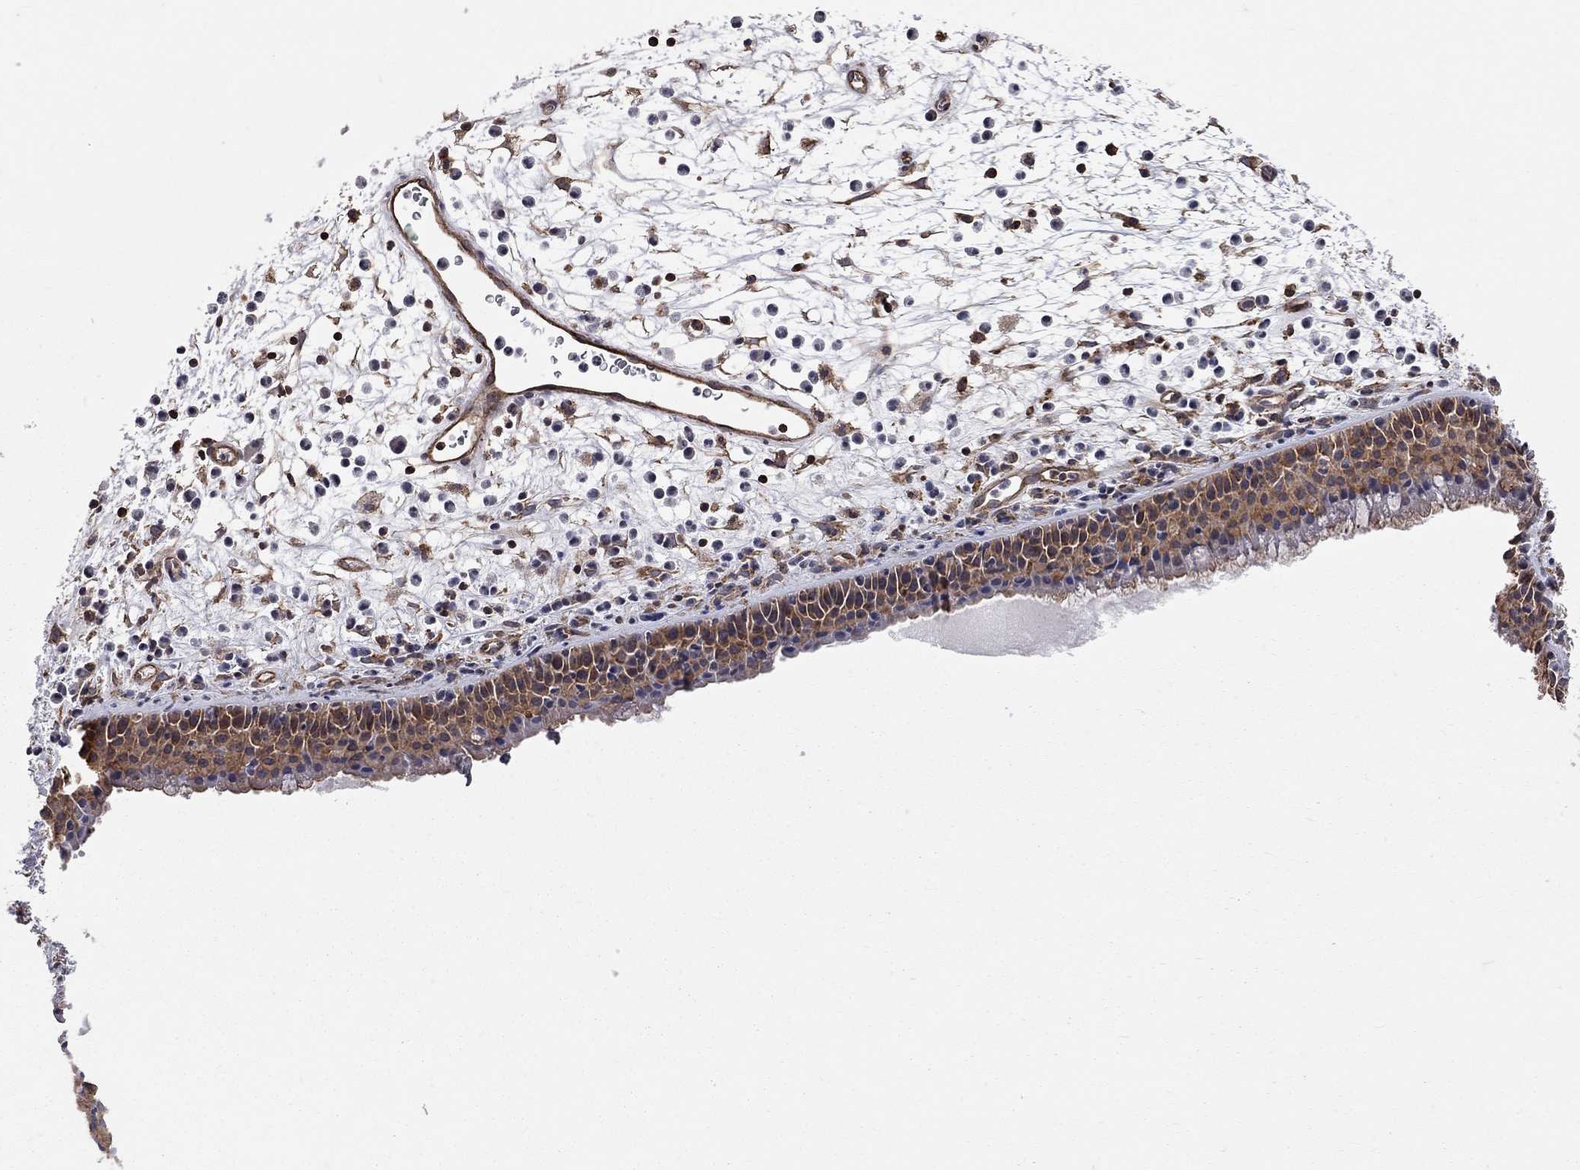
{"staining": {"intensity": "moderate", "quantity": "25%-75%", "location": "cytoplasmic/membranous"}, "tissue": "nasopharynx", "cell_type": "Respiratory epithelial cells", "image_type": "normal", "snomed": [{"axis": "morphology", "description": "Normal tissue, NOS"}, {"axis": "topography", "description": "Nasopharynx"}], "caption": "Nasopharynx stained for a protein (brown) displays moderate cytoplasmic/membranous positive positivity in approximately 25%-75% of respiratory epithelial cells.", "gene": "RASEF", "patient": {"sex": "female", "age": 73}}